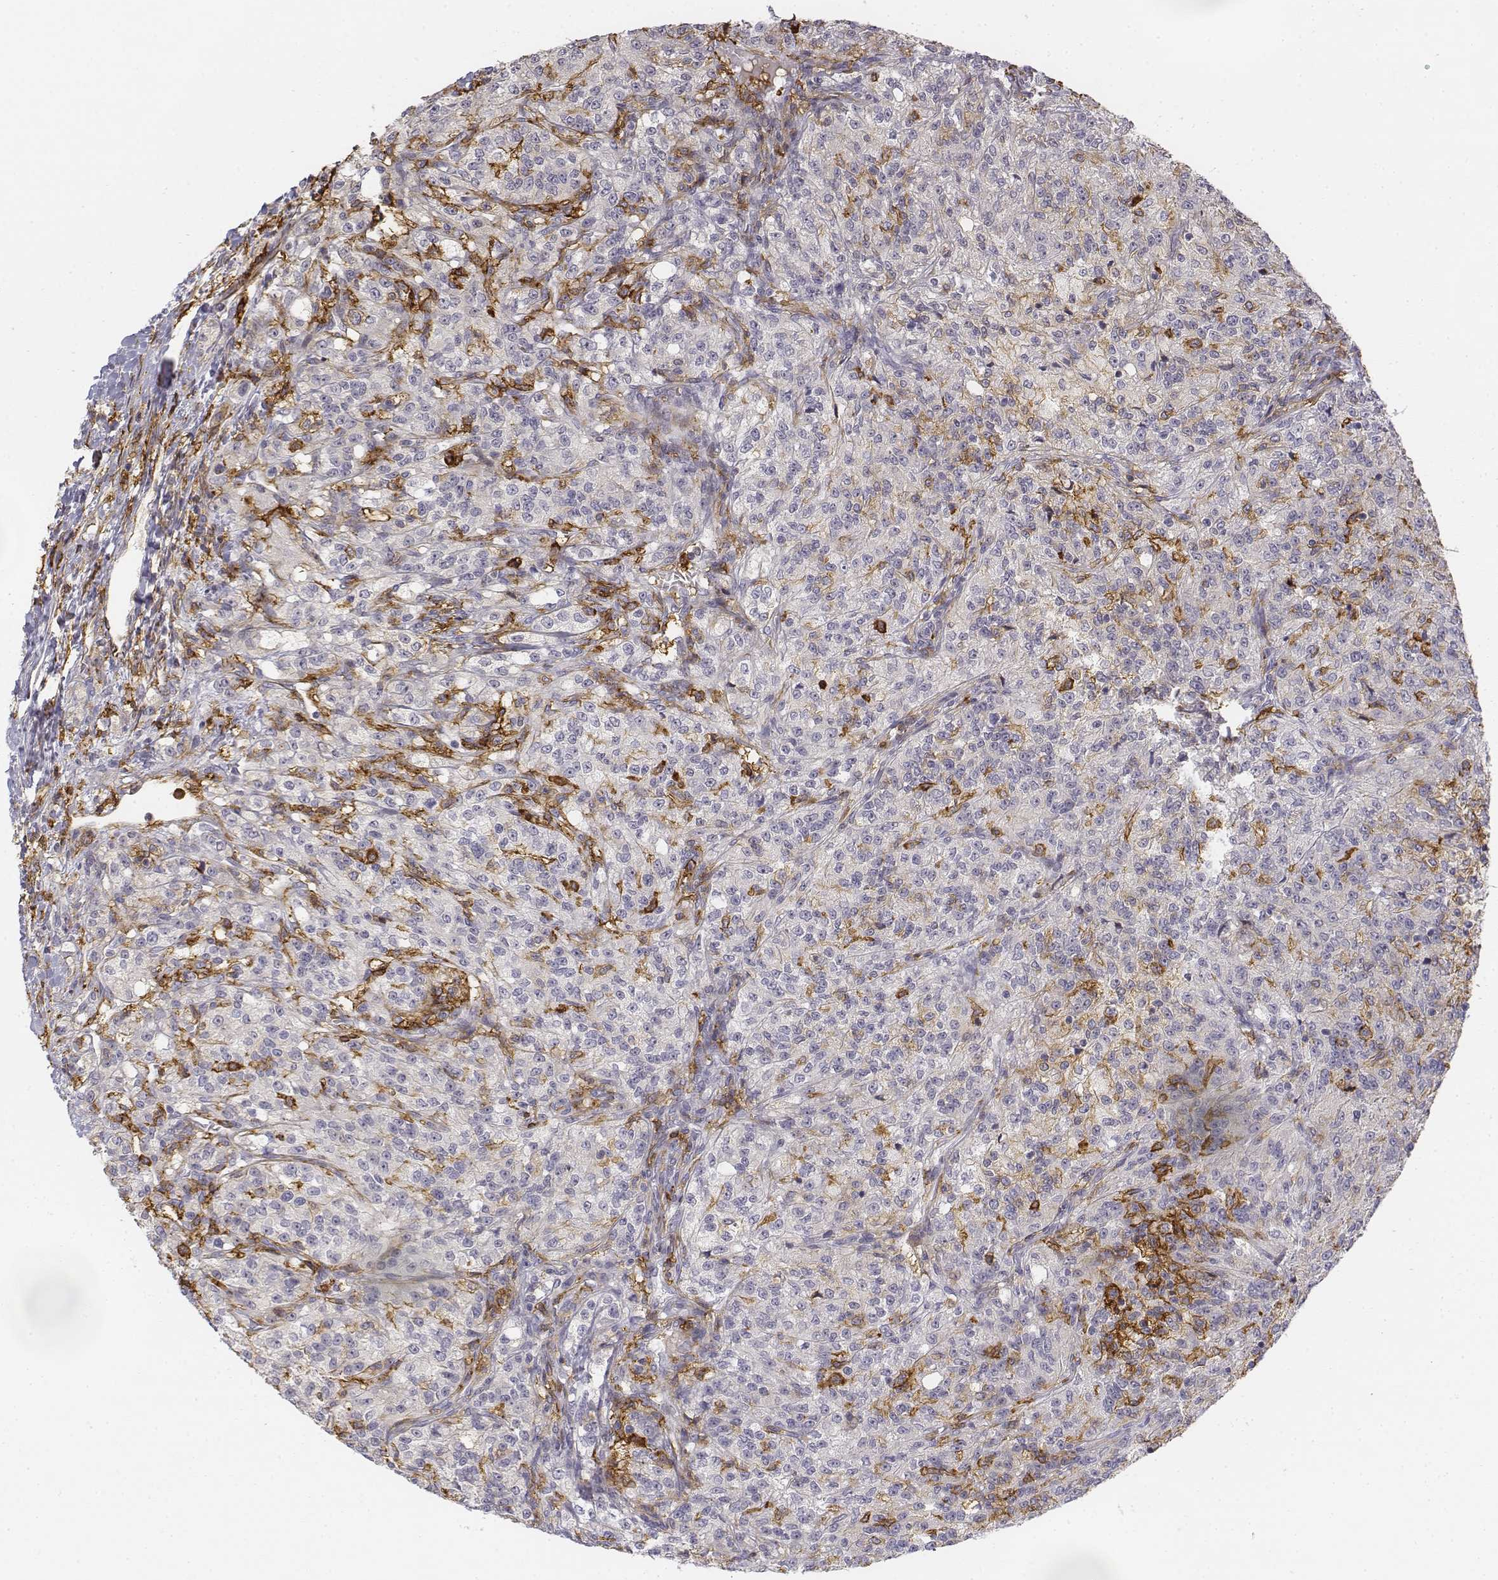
{"staining": {"intensity": "moderate", "quantity": "<25%", "location": "cytoplasmic/membranous"}, "tissue": "renal cancer", "cell_type": "Tumor cells", "image_type": "cancer", "snomed": [{"axis": "morphology", "description": "Adenocarcinoma, NOS"}, {"axis": "topography", "description": "Kidney"}], "caption": "The micrograph exhibits immunohistochemical staining of renal adenocarcinoma. There is moderate cytoplasmic/membranous expression is present in approximately <25% of tumor cells.", "gene": "CD14", "patient": {"sex": "female", "age": 63}}